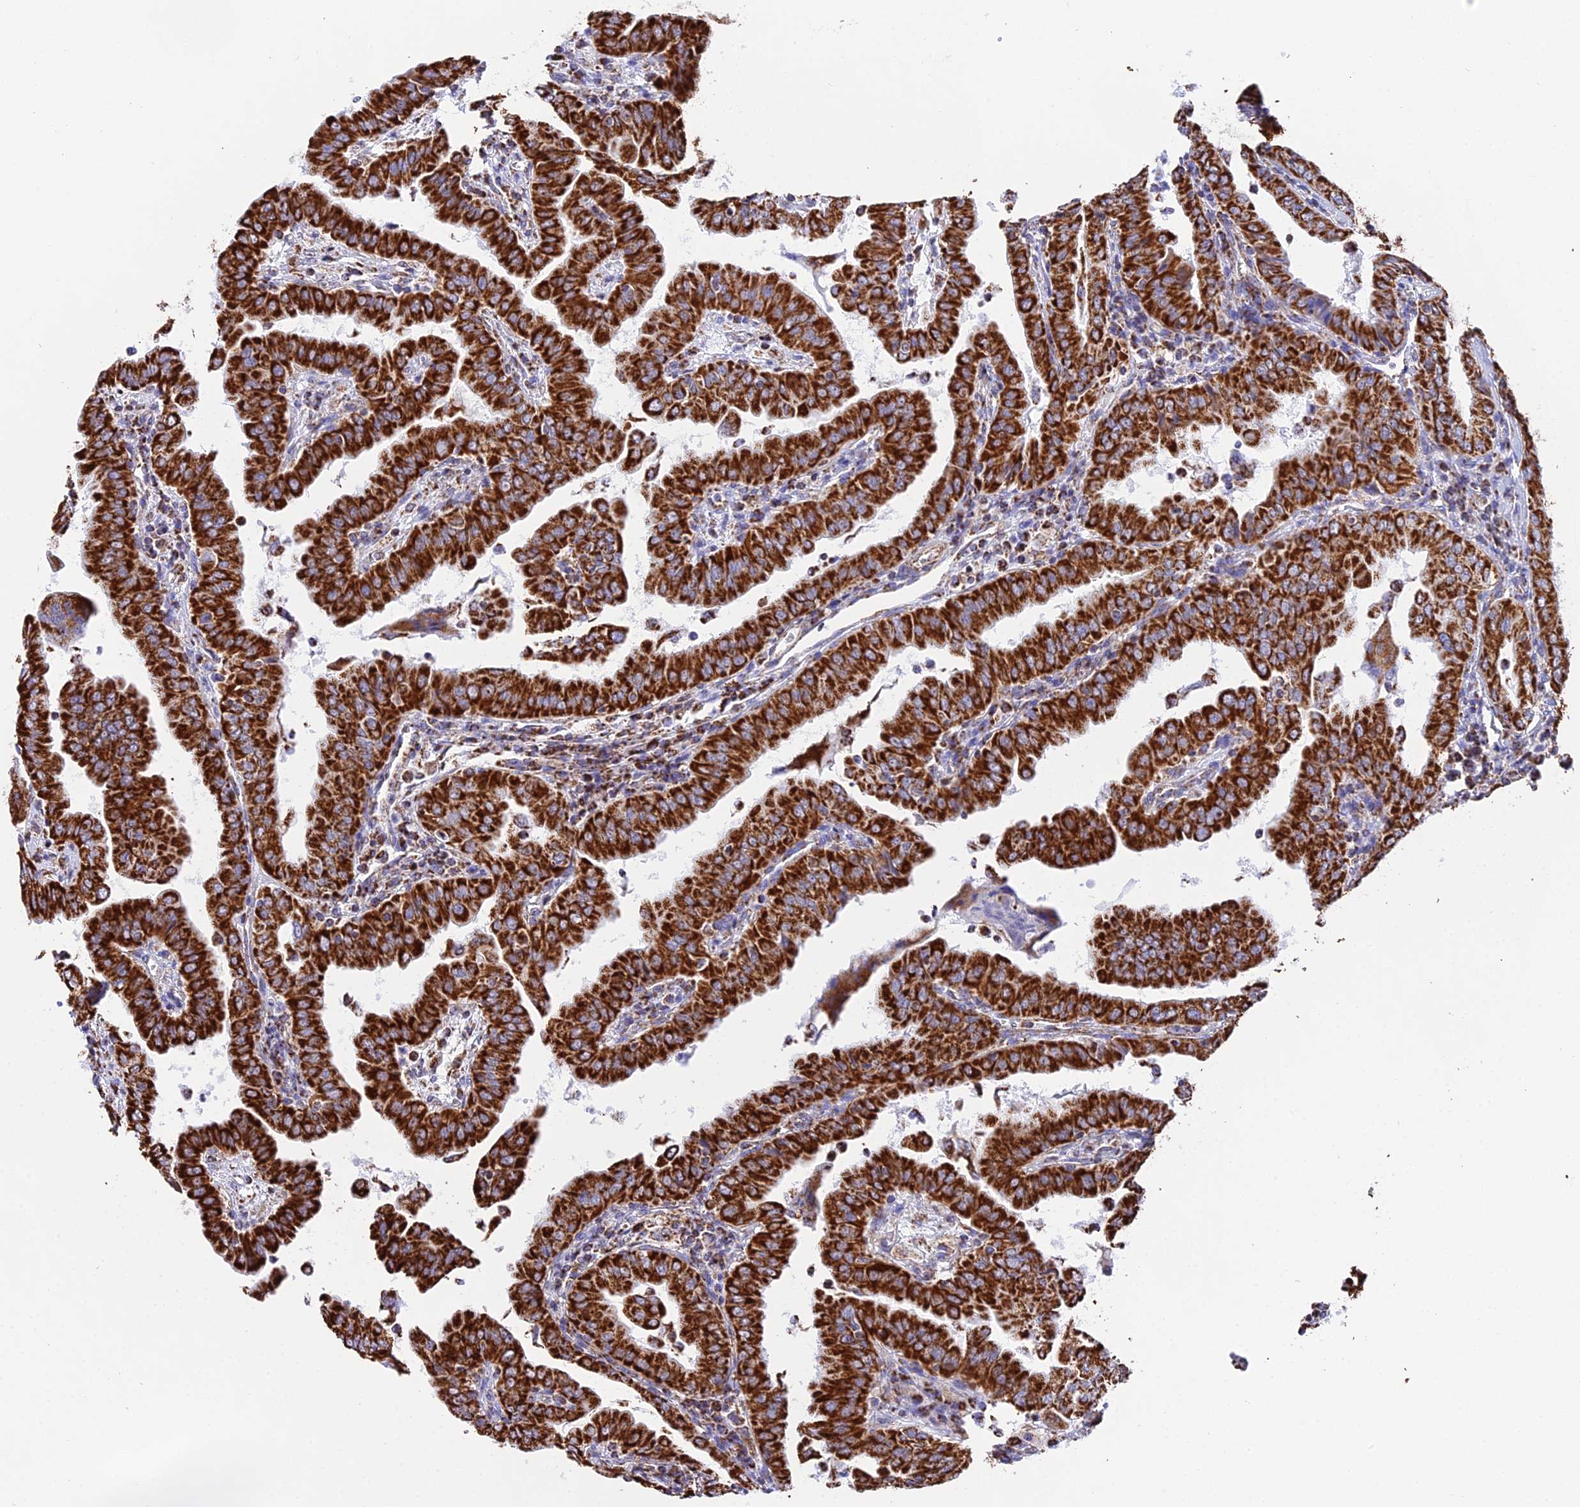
{"staining": {"intensity": "strong", "quantity": ">75%", "location": "cytoplasmic/membranous"}, "tissue": "thyroid cancer", "cell_type": "Tumor cells", "image_type": "cancer", "snomed": [{"axis": "morphology", "description": "Papillary adenocarcinoma, NOS"}, {"axis": "topography", "description": "Thyroid gland"}], "caption": "A high amount of strong cytoplasmic/membranous positivity is appreciated in approximately >75% of tumor cells in thyroid papillary adenocarcinoma tissue.", "gene": "ATP5PD", "patient": {"sex": "male", "age": 33}}